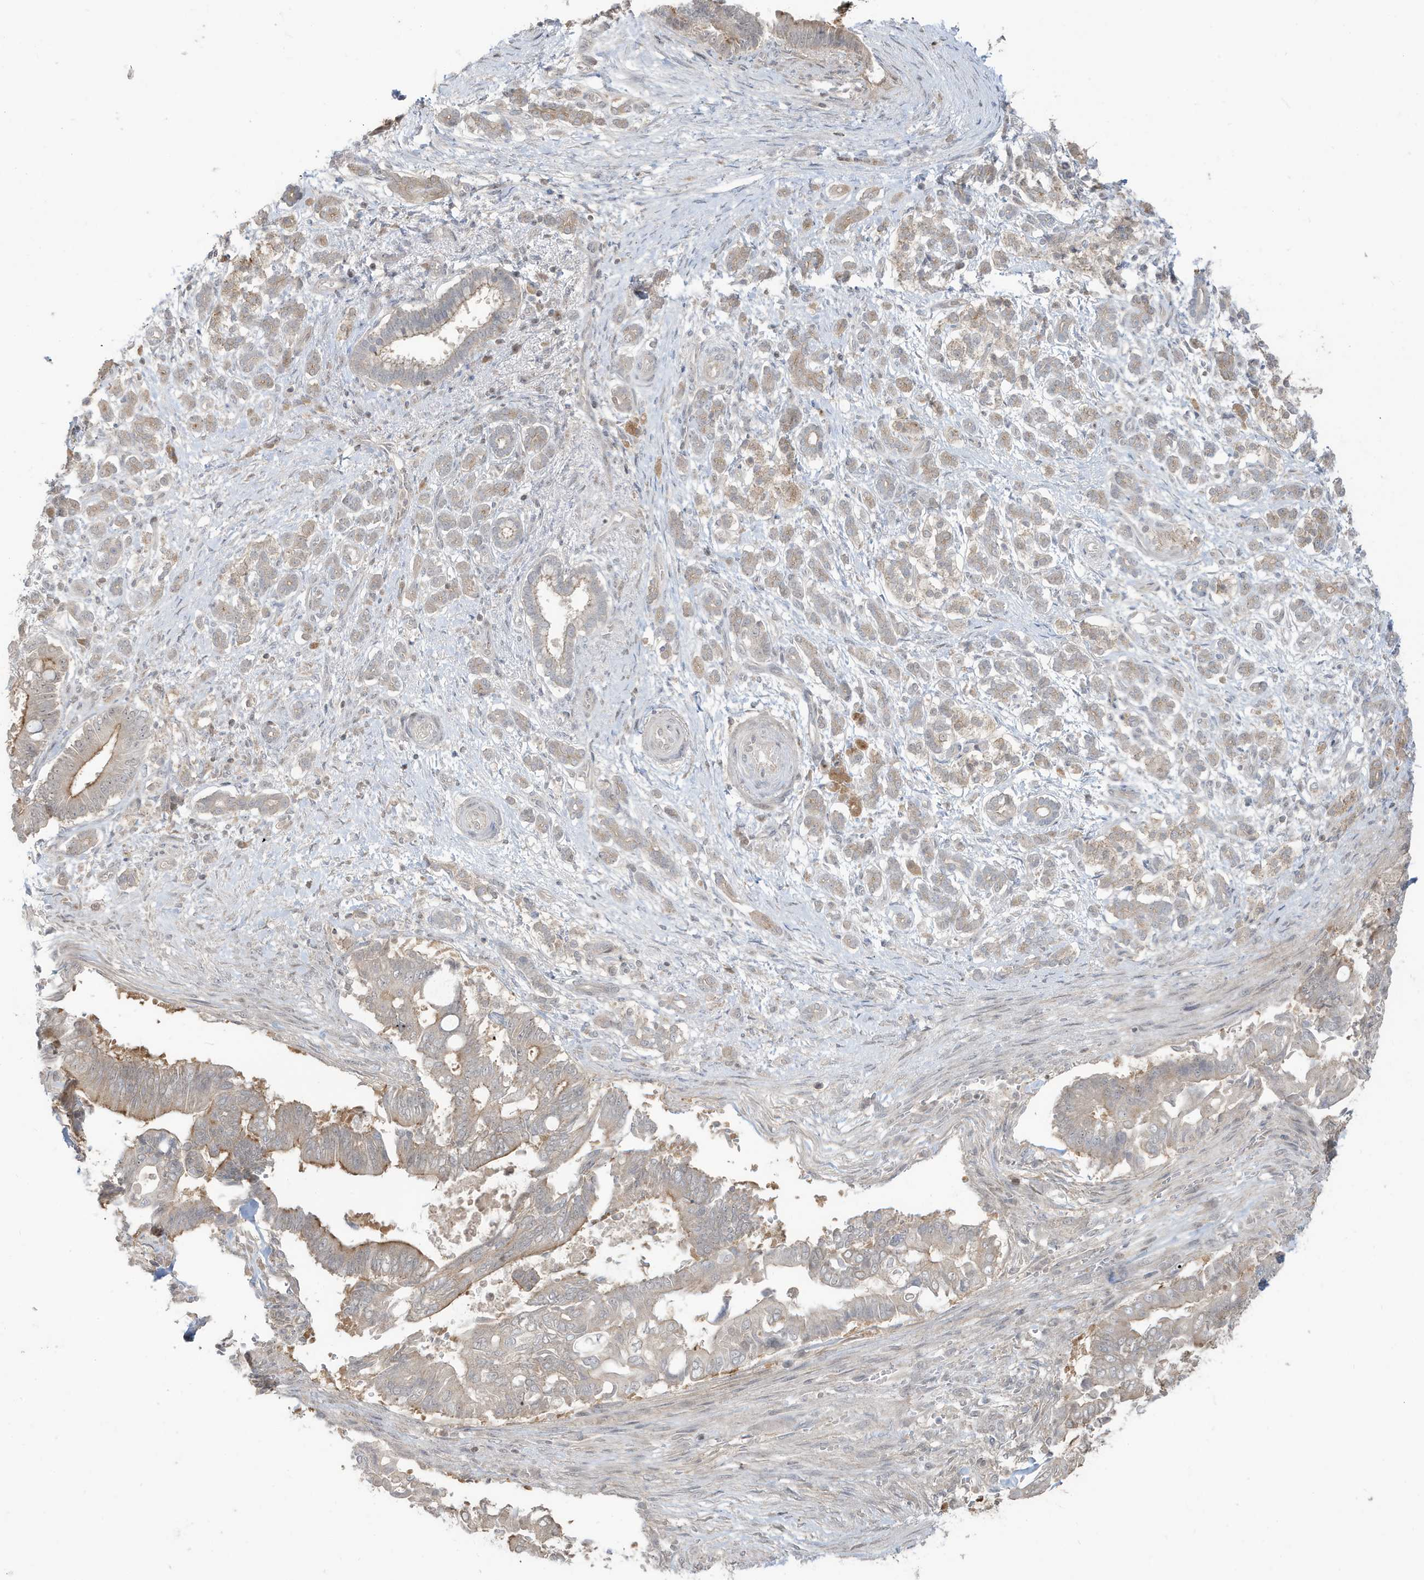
{"staining": {"intensity": "moderate", "quantity": "<25%", "location": "cytoplasmic/membranous"}, "tissue": "pancreatic cancer", "cell_type": "Tumor cells", "image_type": "cancer", "snomed": [{"axis": "morphology", "description": "Adenocarcinoma, NOS"}, {"axis": "topography", "description": "Pancreas"}], "caption": "Moderate cytoplasmic/membranous staining is appreciated in approximately <25% of tumor cells in pancreatic cancer.", "gene": "PRRT3", "patient": {"sex": "male", "age": 68}}